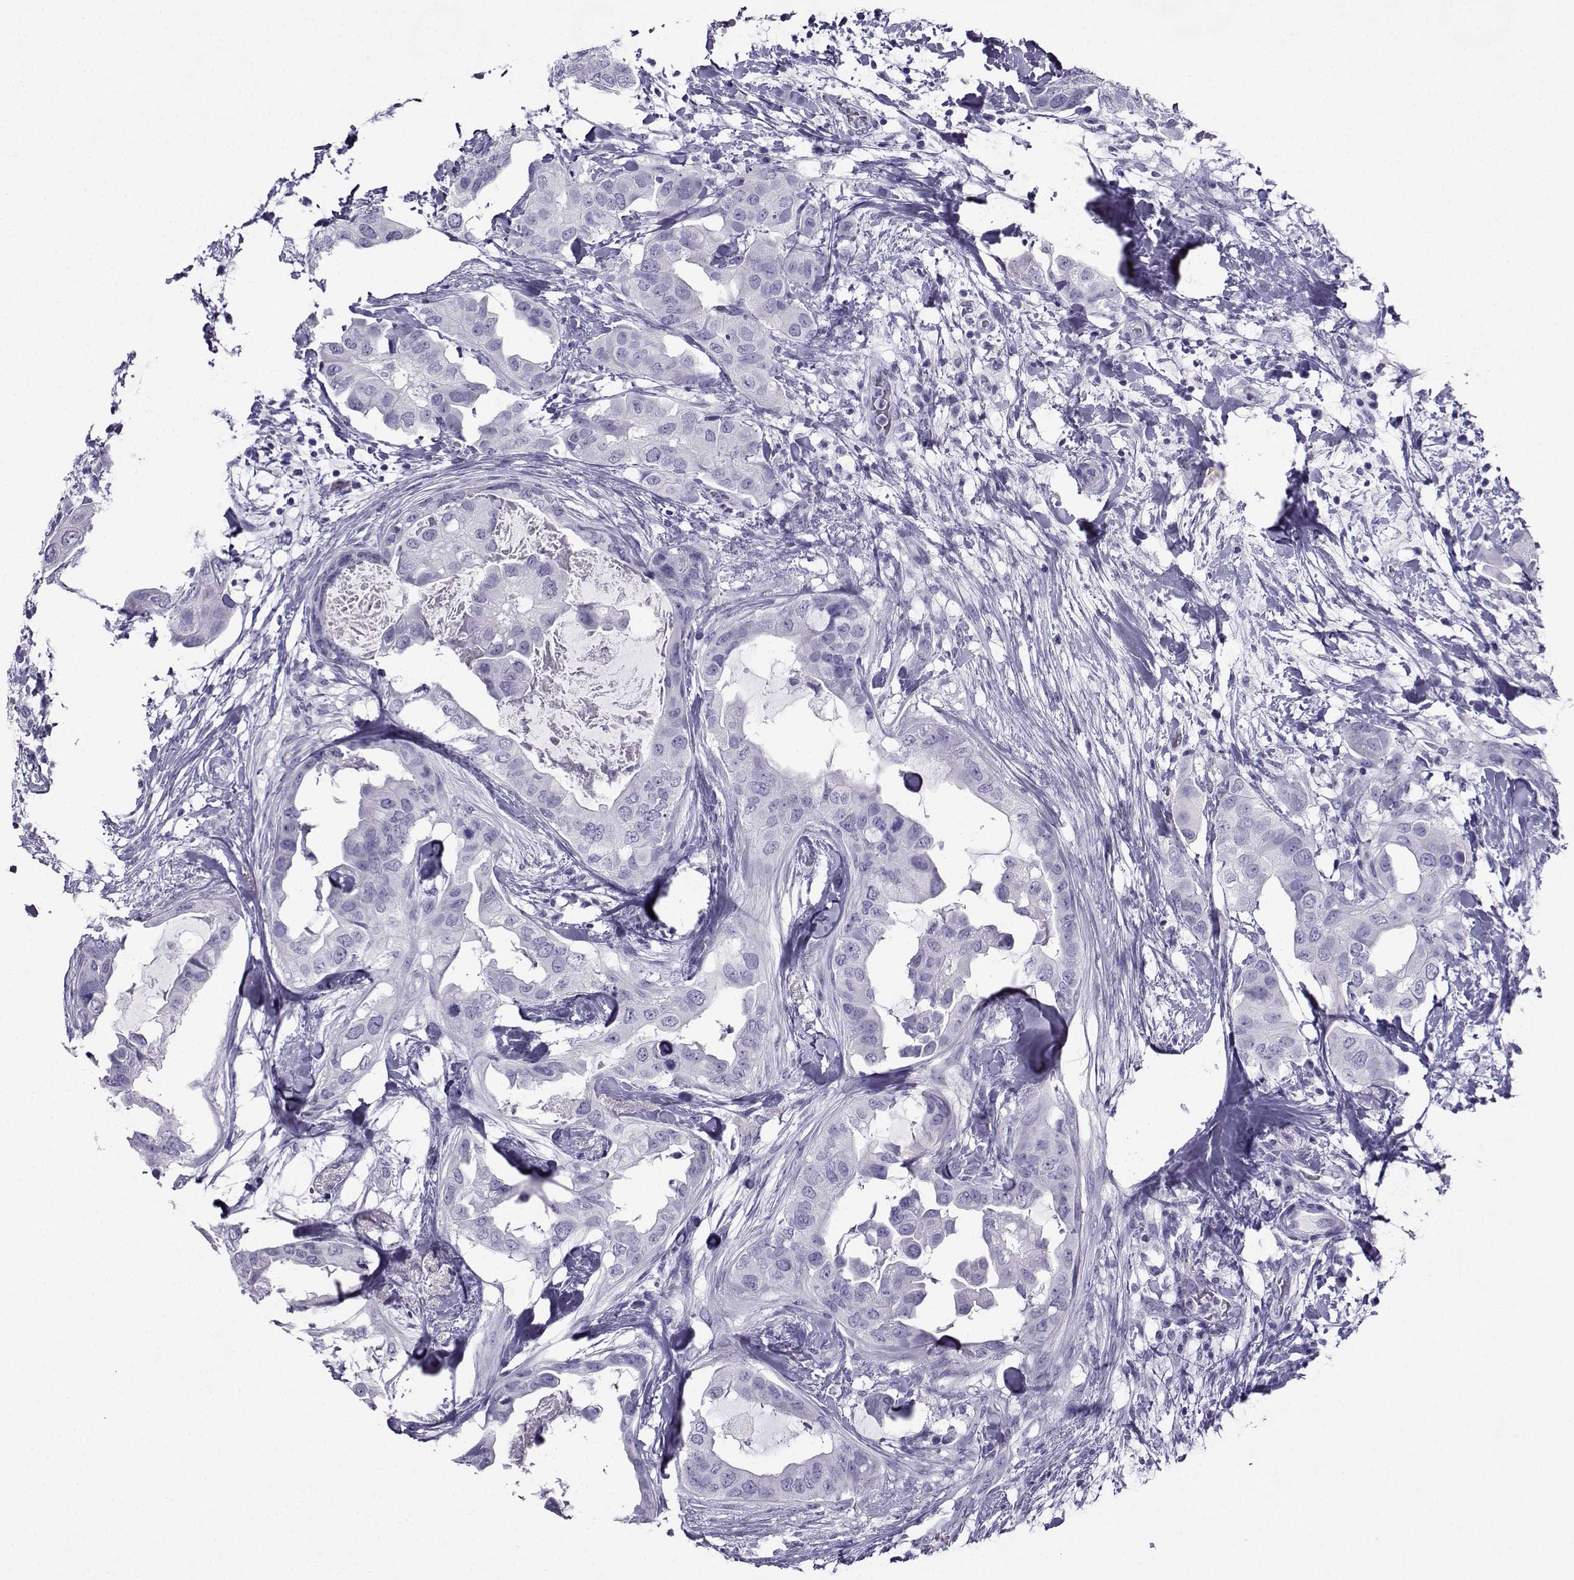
{"staining": {"intensity": "negative", "quantity": "none", "location": "none"}, "tissue": "breast cancer", "cell_type": "Tumor cells", "image_type": "cancer", "snomed": [{"axis": "morphology", "description": "Normal tissue, NOS"}, {"axis": "morphology", "description": "Duct carcinoma"}, {"axis": "topography", "description": "Breast"}], "caption": "Image shows no significant protein positivity in tumor cells of breast cancer.", "gene": "CRYBB1", "patient": {"sex": "female", "age": 40}}